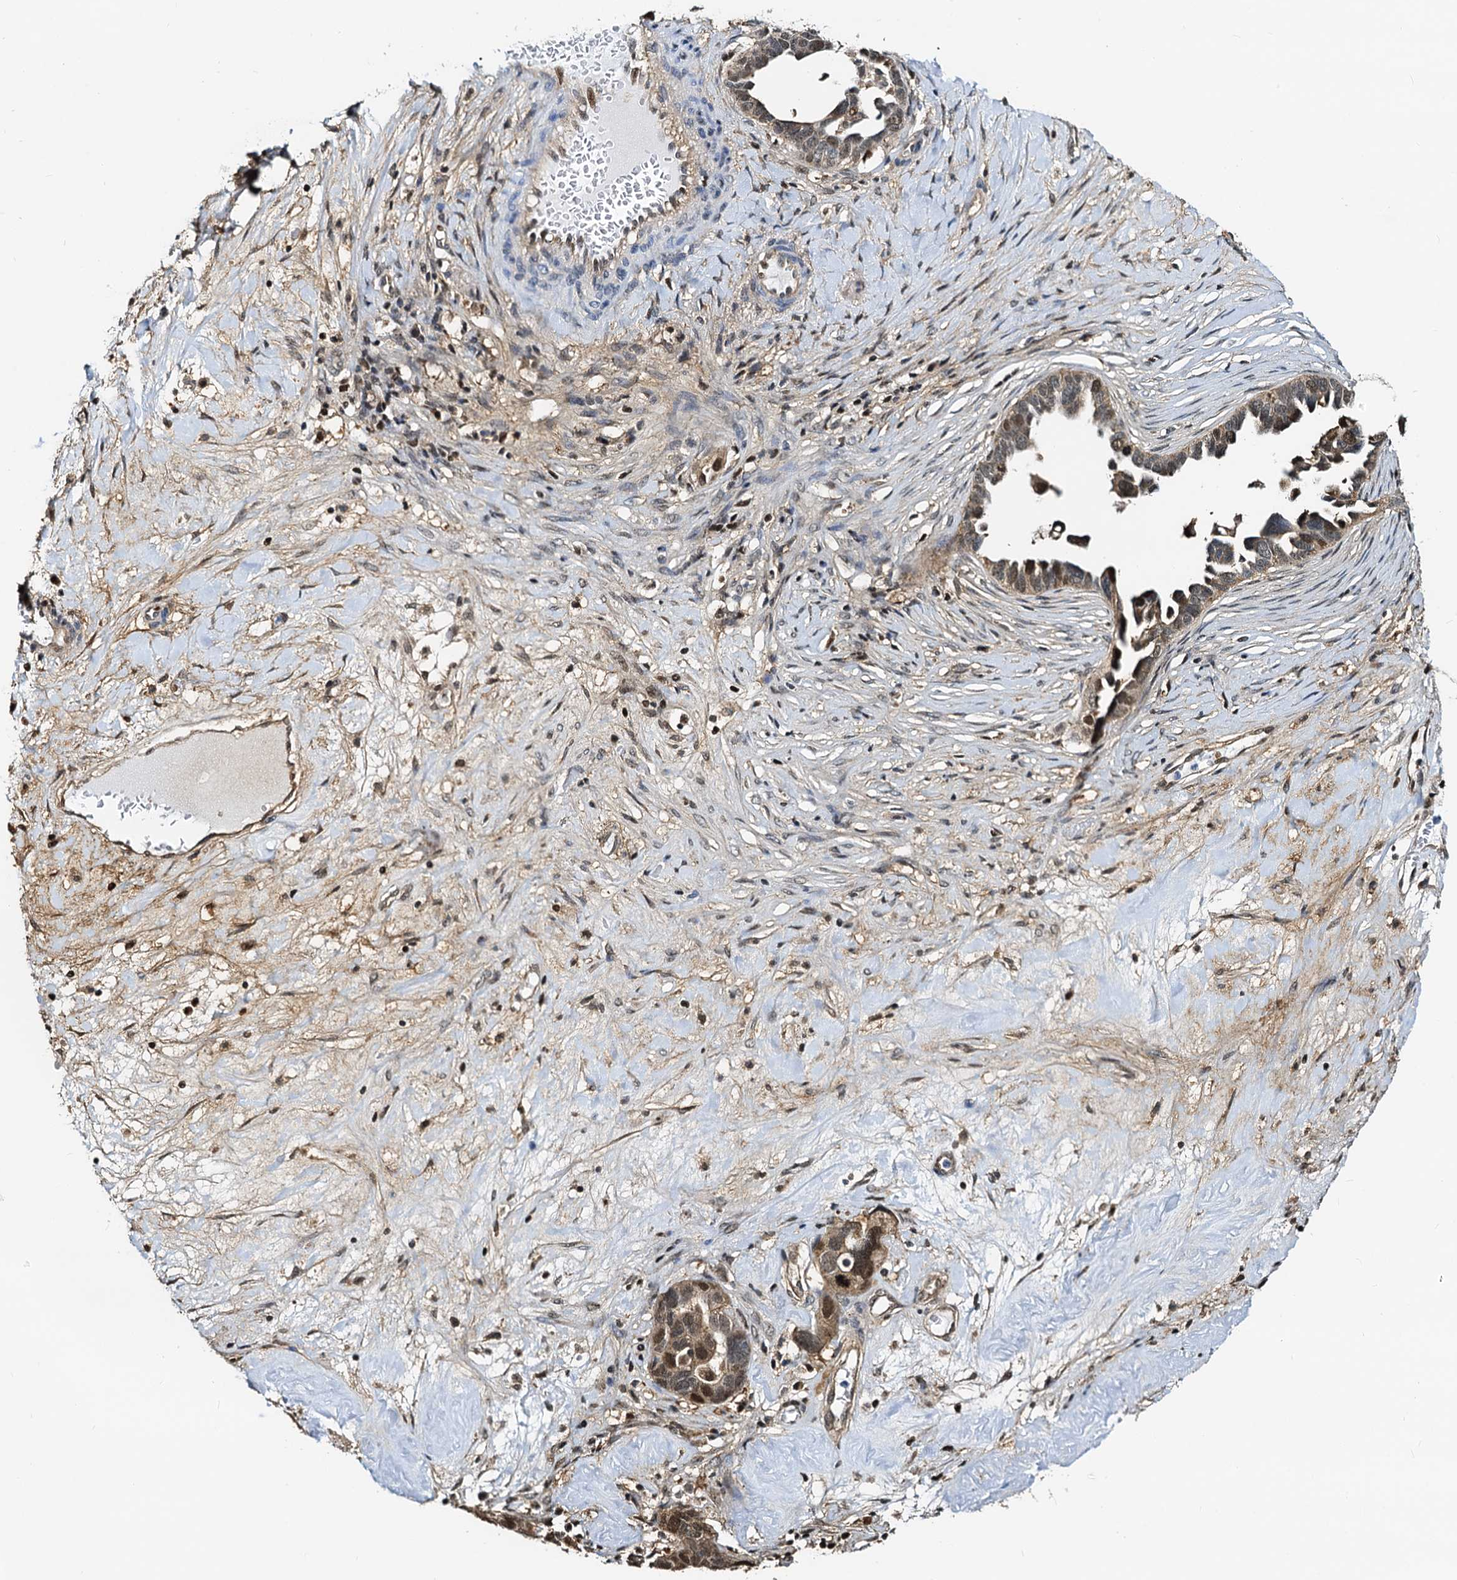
{"staining": {"intensity": "moderate", "quantity": "<25%", "location": "nuclear"}, "tissue": "ovarian cancer", "cell_type": "Tumor cells", "image_type": "cancer", "snomed": [{"axis": "morphology", "description": "Cystadenocarcinoma, serous, NOS"}, {"axis": "topography", "description": "Ovary"}], "caption": "This image displays immunohistochemistry (IHC) staining of human serous cystadenocarcinoma (ovarian), with low moderate nuclear expression in about <25% of tumor cells.", "gene": "PTGES3", "patient": {"sex": "female", "age": 54}}